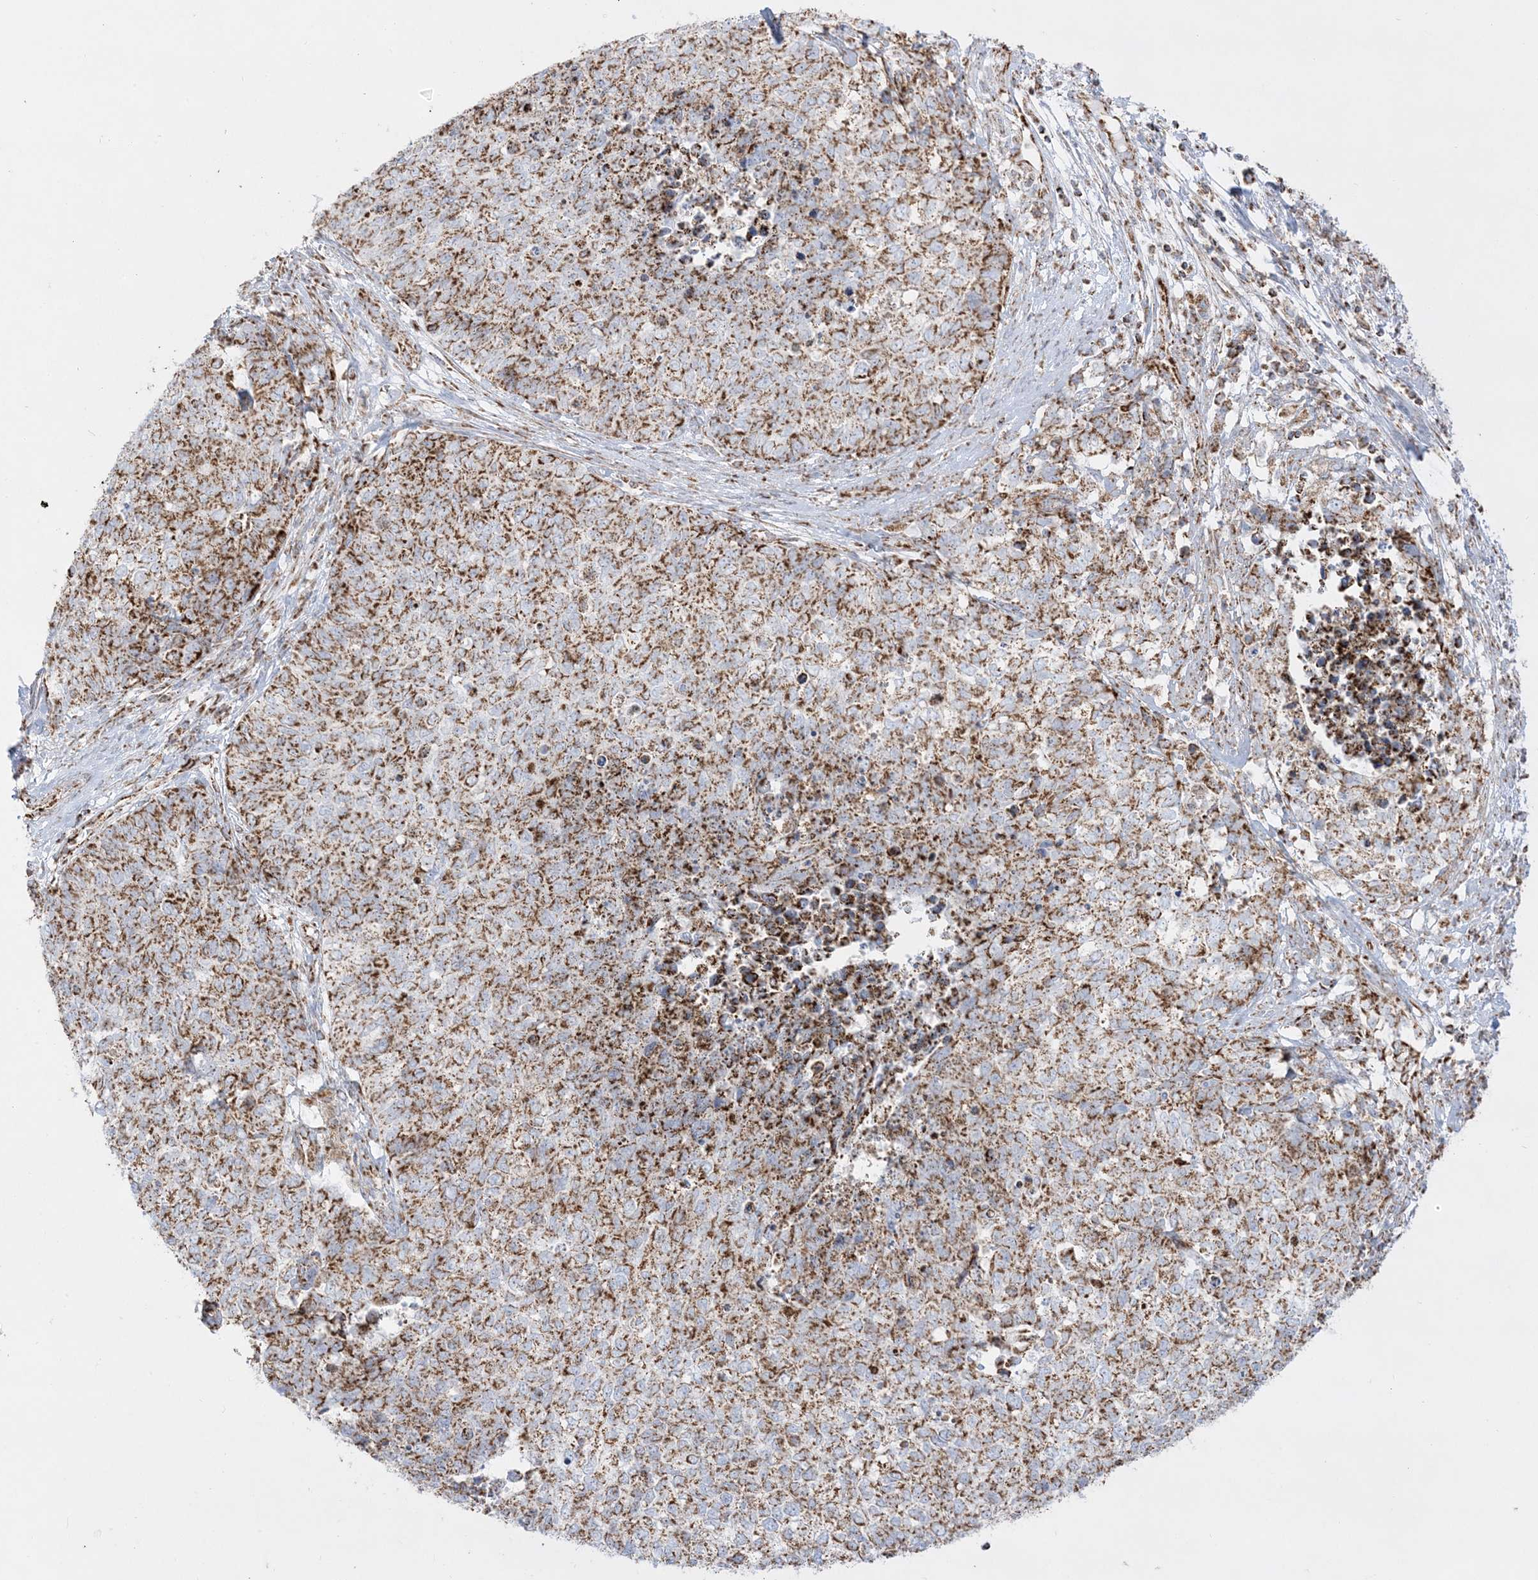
{"staining": {"intensity": "moderate", "quantity": ">75%", "location": "cytoplasmic/membranous"}, "tissue": "cervical cancer", "cell_type": "Tumor cells", "image_type": "cancer", "snomed": [{"axis": "morphology", "description": "Squamous cell carcinoma, NOS"}, {"axis": "topography", "description": "Cervix"}], "caption": "Human cervical squamous cell carcinoma stained with a brown dye displays moderate cytoplasmic/membranous positive positivity in about >75% of tumor cells.", "gene": "MRPS36", "patient": {"sex": "female", "age": 63}}